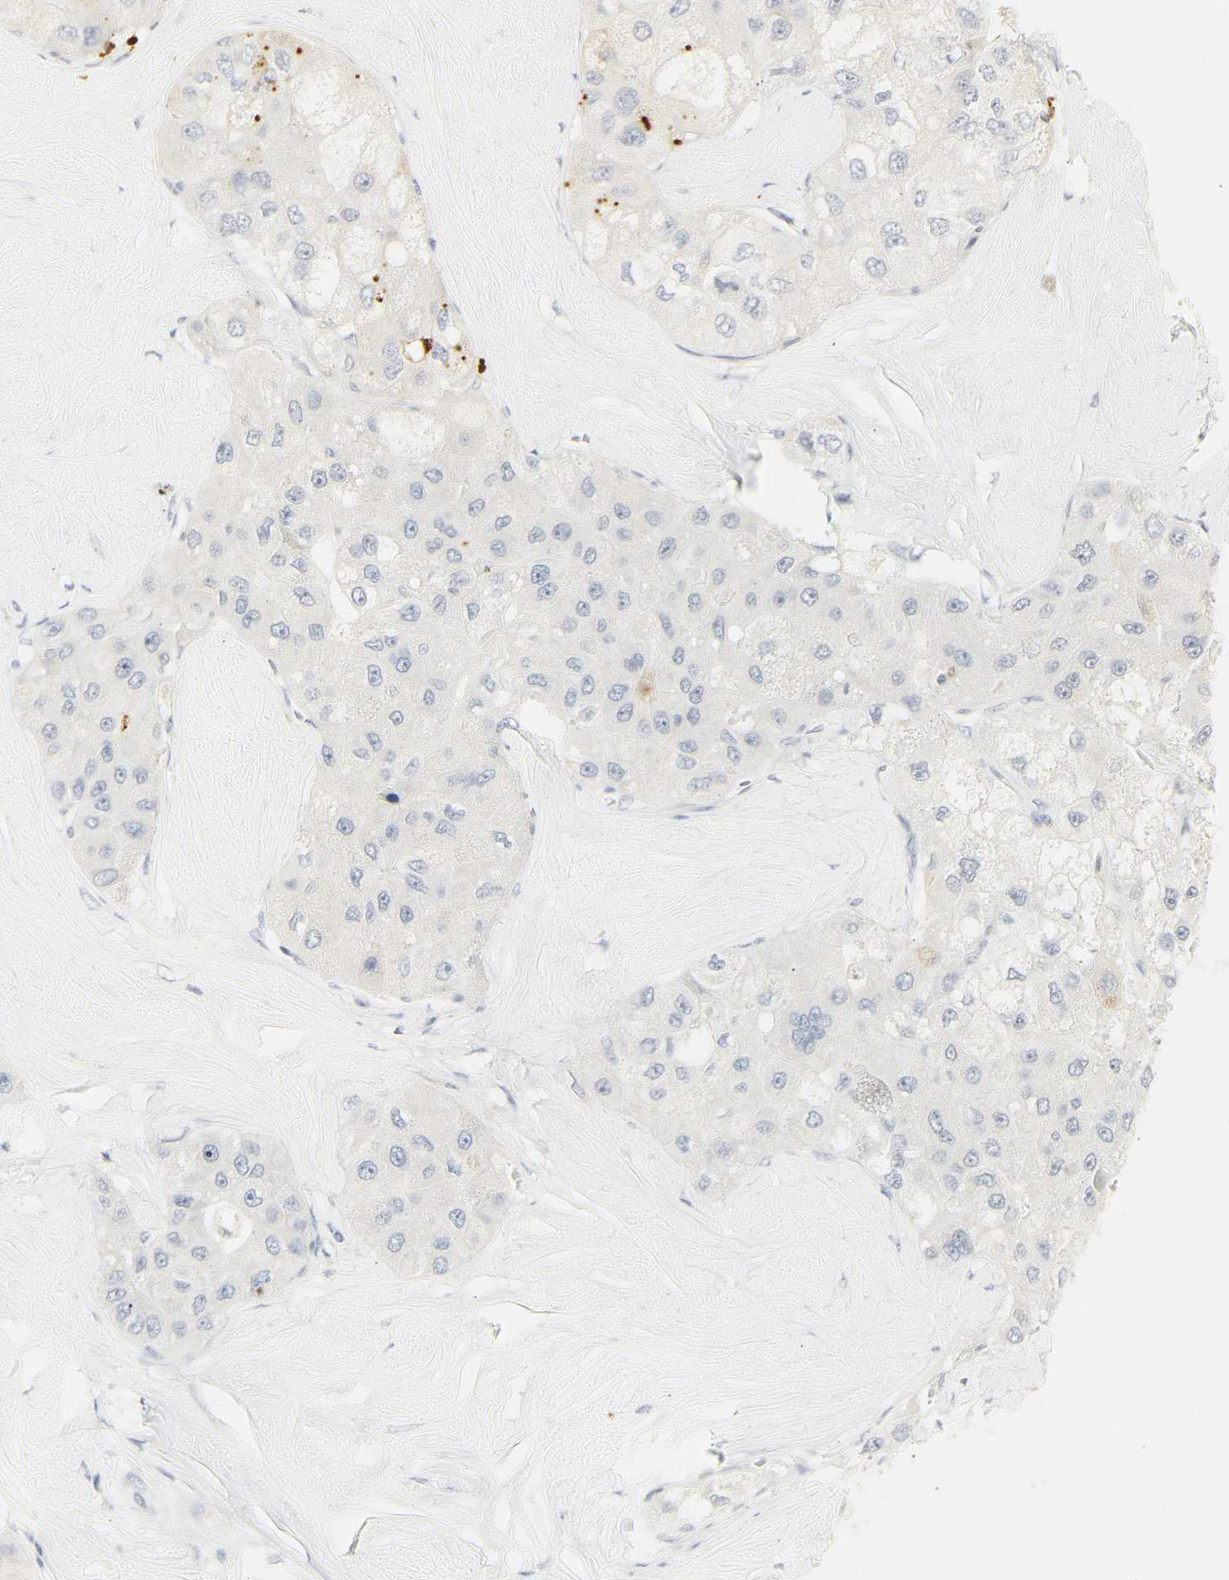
{"staining": {"intensity": "negative", "quantity": "none", "location": "none"}, "tissue": "liver cancer", "cell_type": "Tumor cells", "image_type": "cancer", "snomed": [{"axis": "morphology", "description": "Carcinoma, Hepatocellular, NOS"}, {"axis": "topography", "description": "Liver"}], "caption": "Liver cancer stained for a protein using IHC displays no expression tumor cells.", "gene": "MPO", "patient": {"sex": "male", "age": 80}}